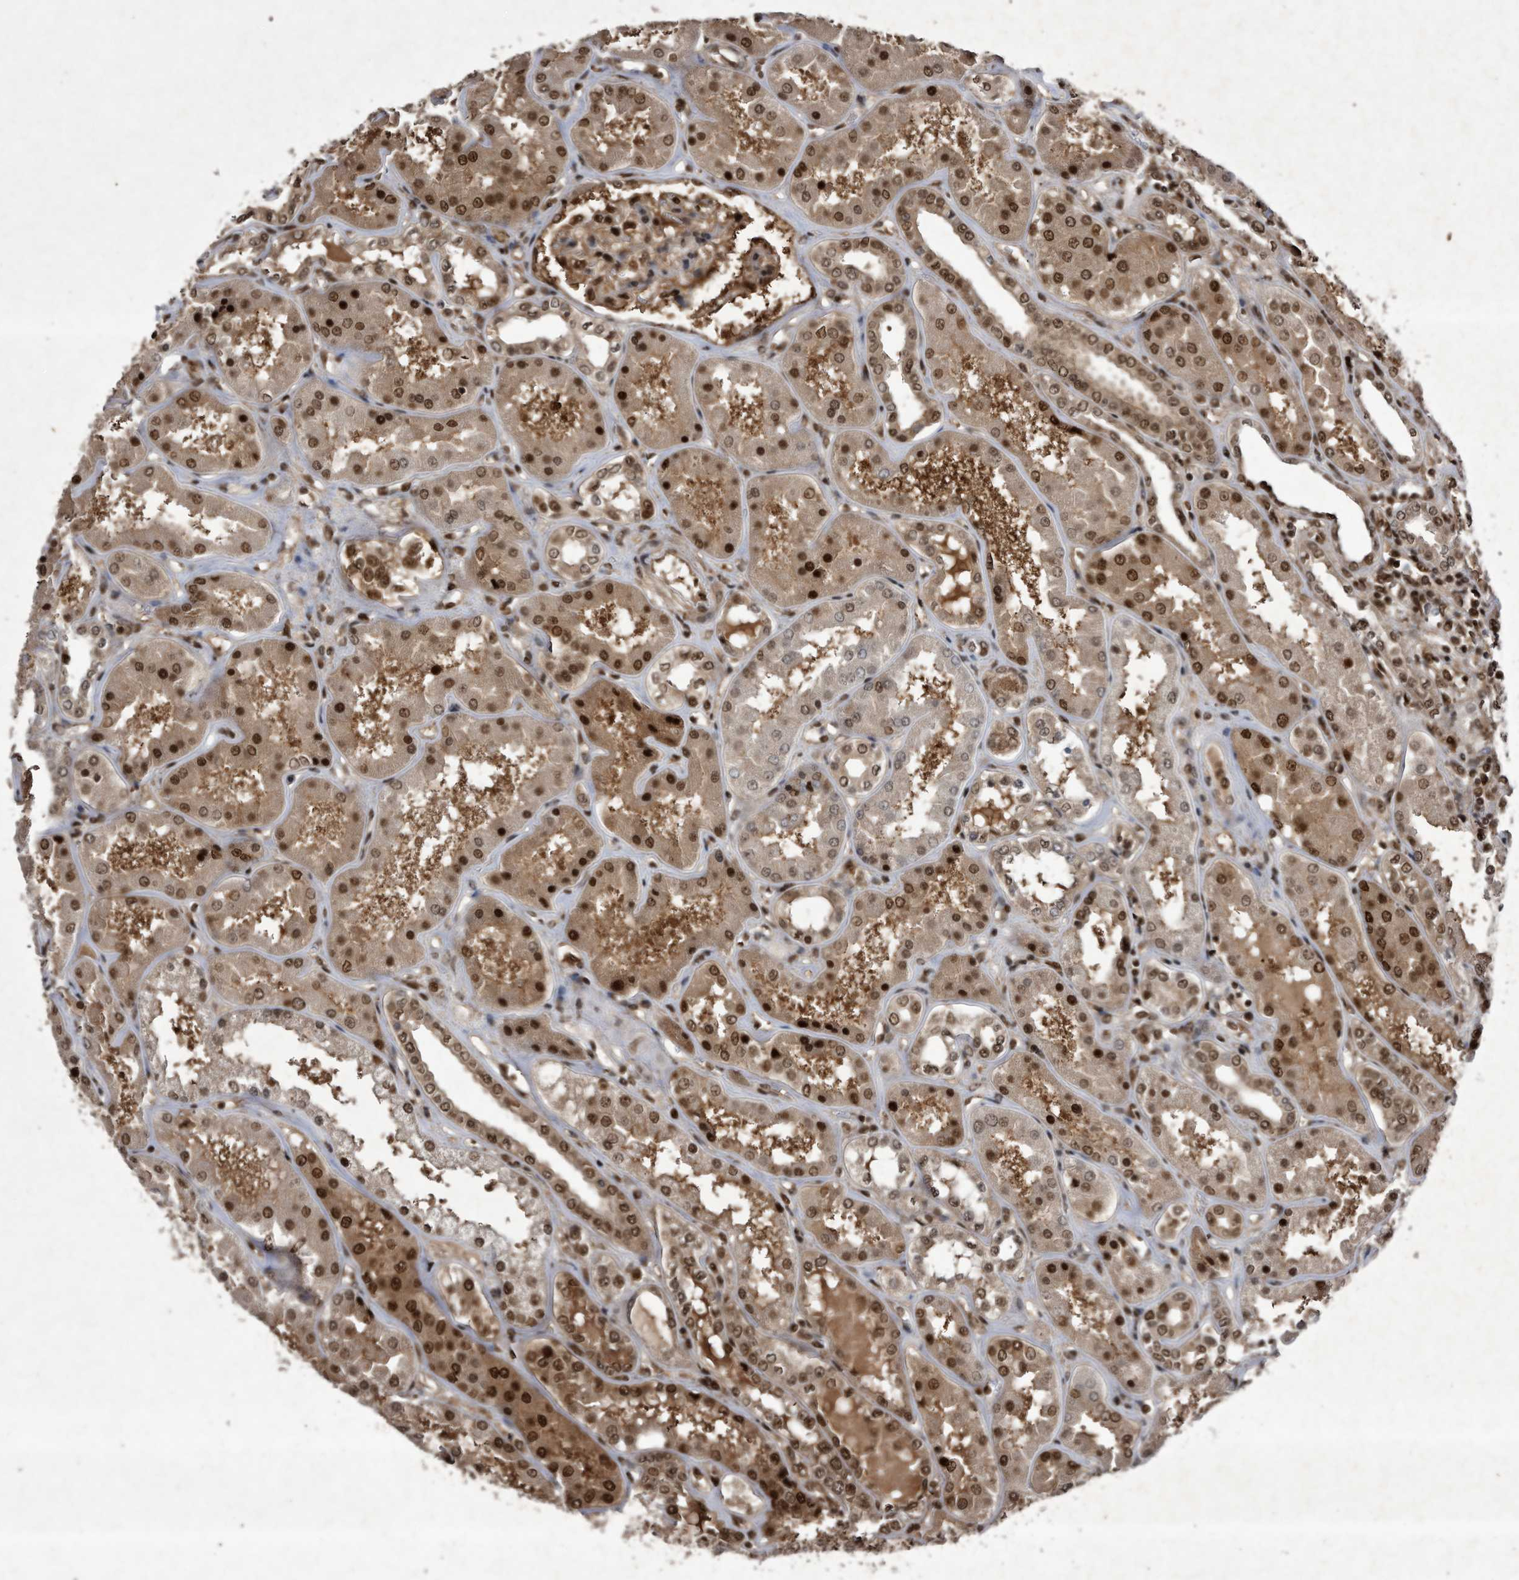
{"staining": {"intensity": "strong", "quantity": "25%-75%", "location": "cytoplasmic/membranous,nuclear"}, "tissue": "kidney", "cell_type": "Cells in glomeruli", "image_type": "normal", "snomed": [{"axis": "morphology", "description": "Normal tissue, NOS"}, {"axis": "topography", "description": "Kidney"}], "caption": "The photomicrograph reveals staining of benign kidney, revealing strong cytoplasmic/membranous,nuclear protein positivity (brown color) within cells in glomeruli. Nuclei are stained in blue.", "gene": "RAD23B", "patient": {"sex": "female", "age": 56}}